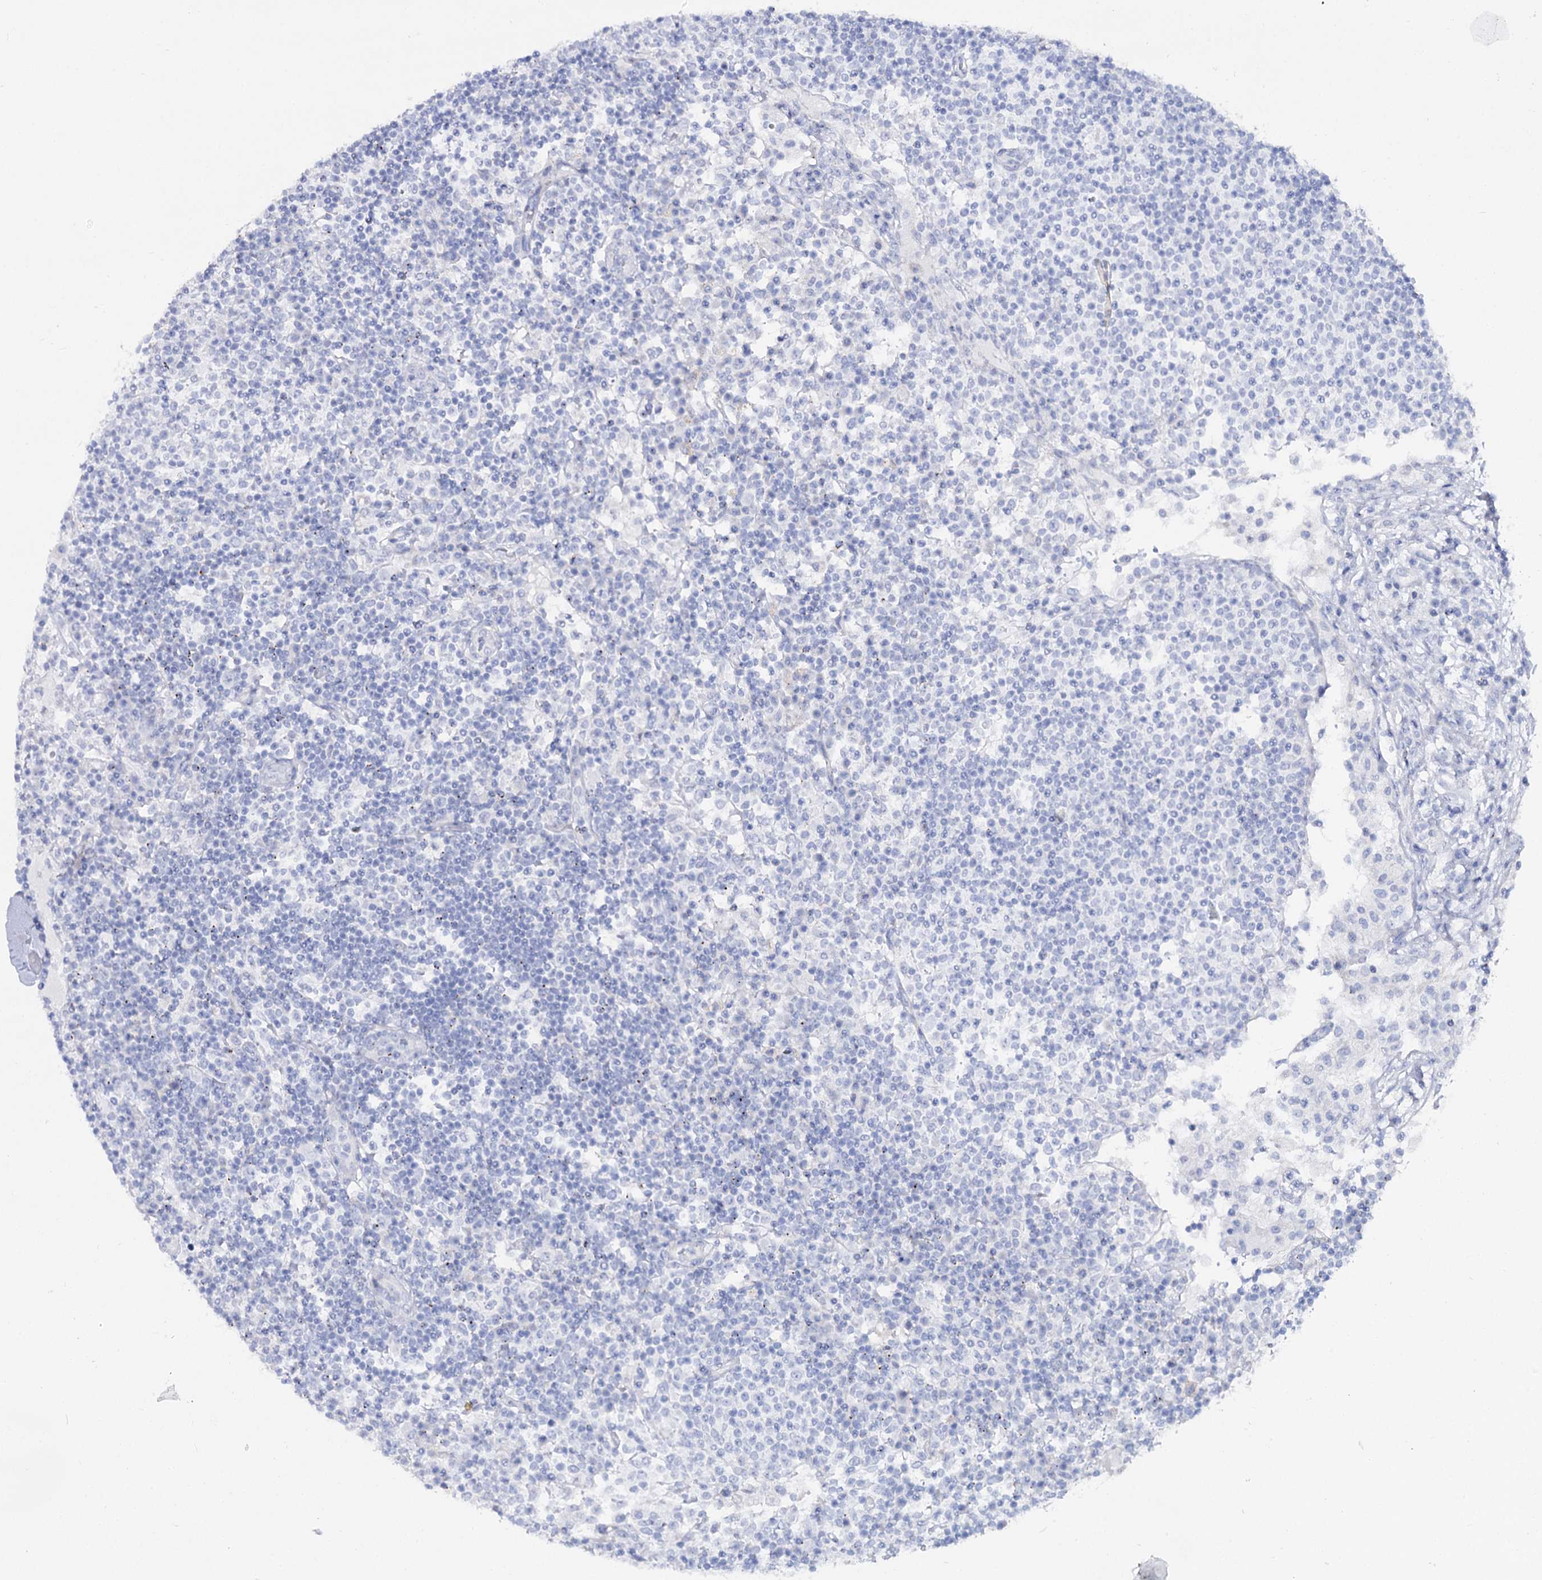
{"staining": {"intensity": "negative", "quantity": "none", "location": "none"}, "tissue": "lymph node", "cell_type": "Non-germinal center cells", "image_type": "normal", "snomed": [{"axis": "morphology", "description": "Normal tissue, NOS"}, {"axis": "topography", "description": "Lymph node"}], "caption": "Protein analysis of benign lymph node shows no significant staining in non-germinal center cells. (DAB IHC with hematoxylin counter stain).", "gene": "SLC3A1", "patient": {"sex": "female", "age": 53}}